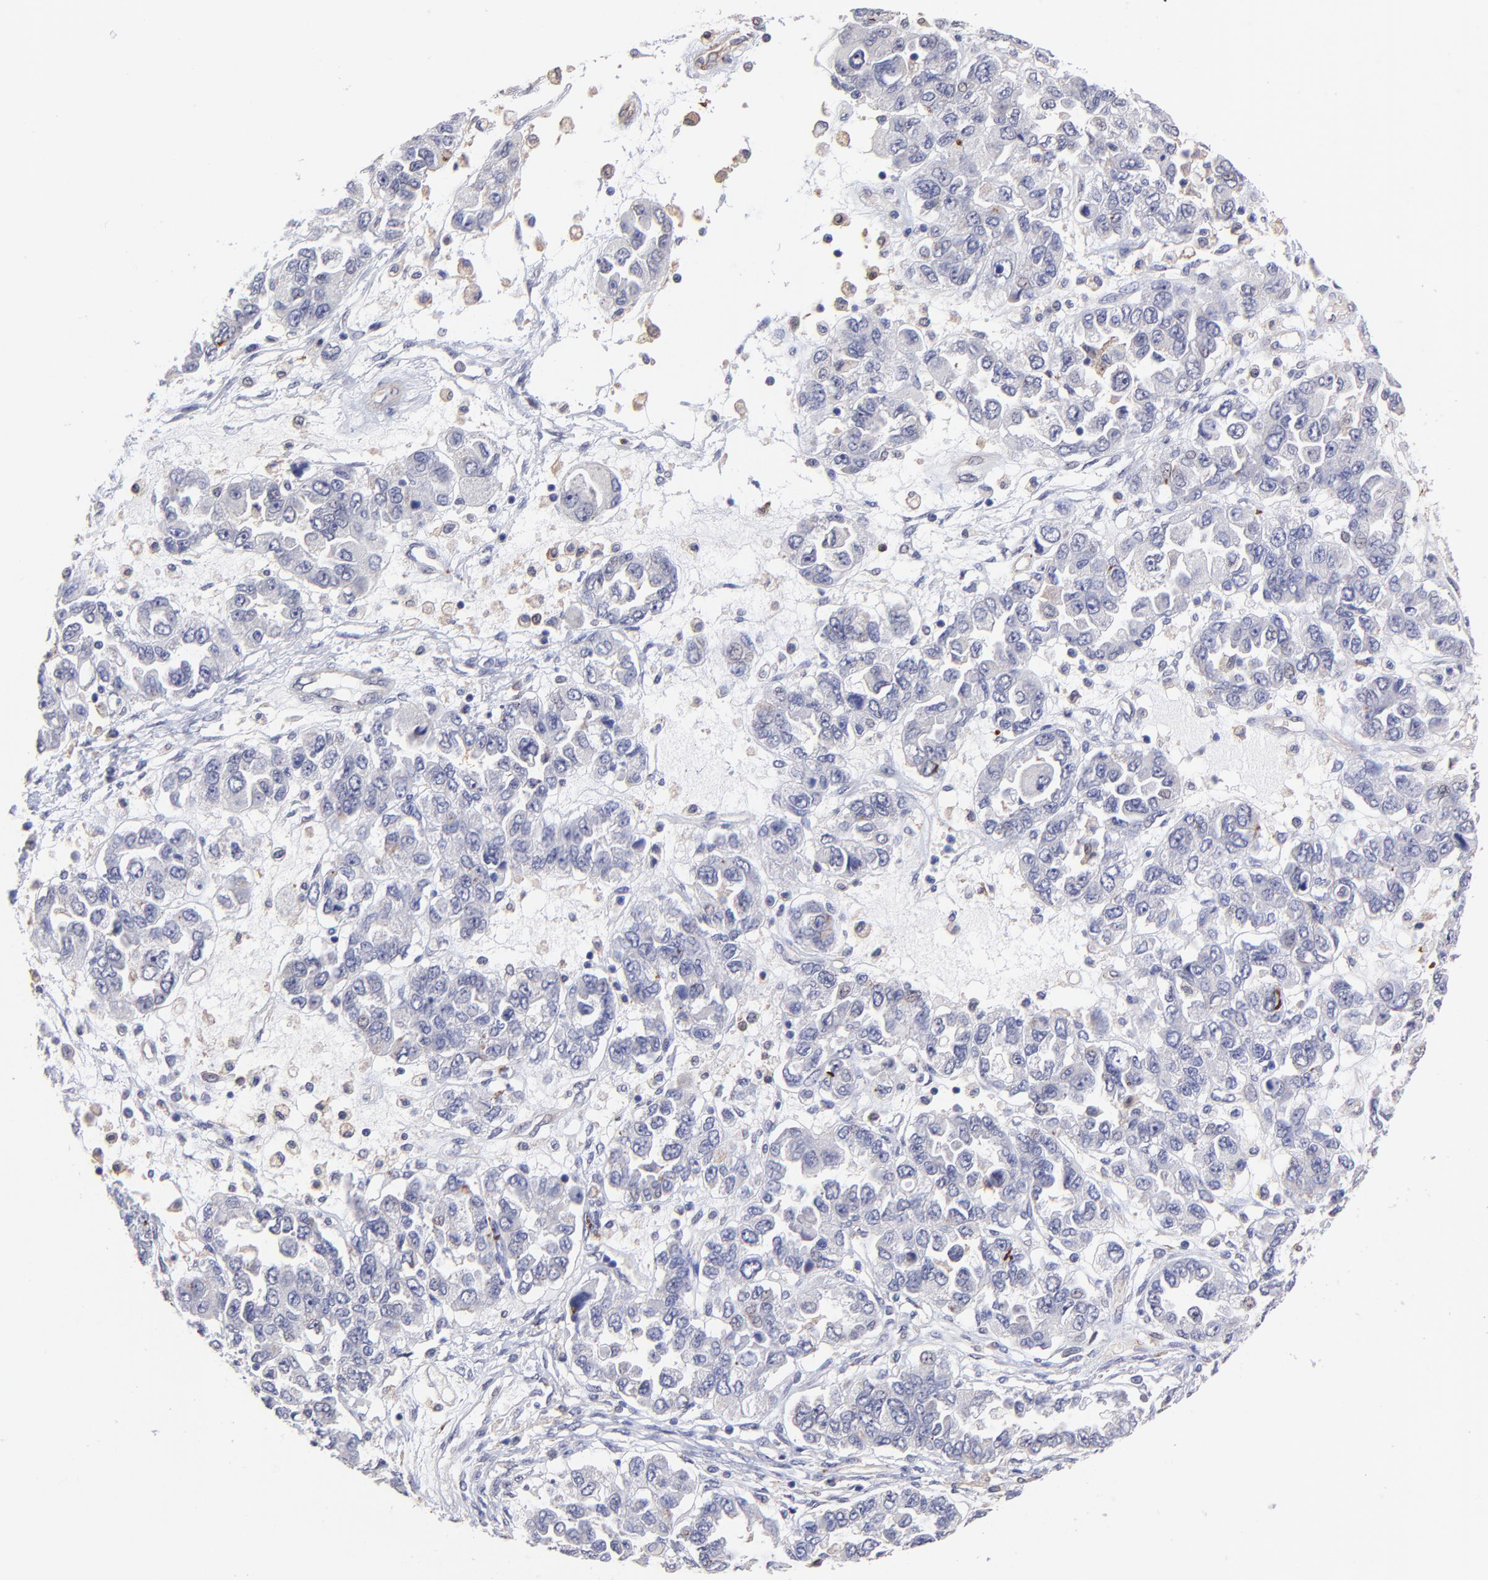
{"staining": {"intensity": "negative", "quantity": "none", "location": "none"}, "tissue": "ovarian cancer", "cell_type": "Tumor cells", "image_type": "cancer", "snomed": [{"axis": "morphology", "description": "Cystadenocarcinoma, serous, NOS"}, {"axis": "topography", "description": "Ovary"}], "caption": "Tumor cells show no significant staining in serous cystadenocarcinoma (ovarian).", "gene": "ZNF747", "patient": {"sex": "female", "age": 84}}